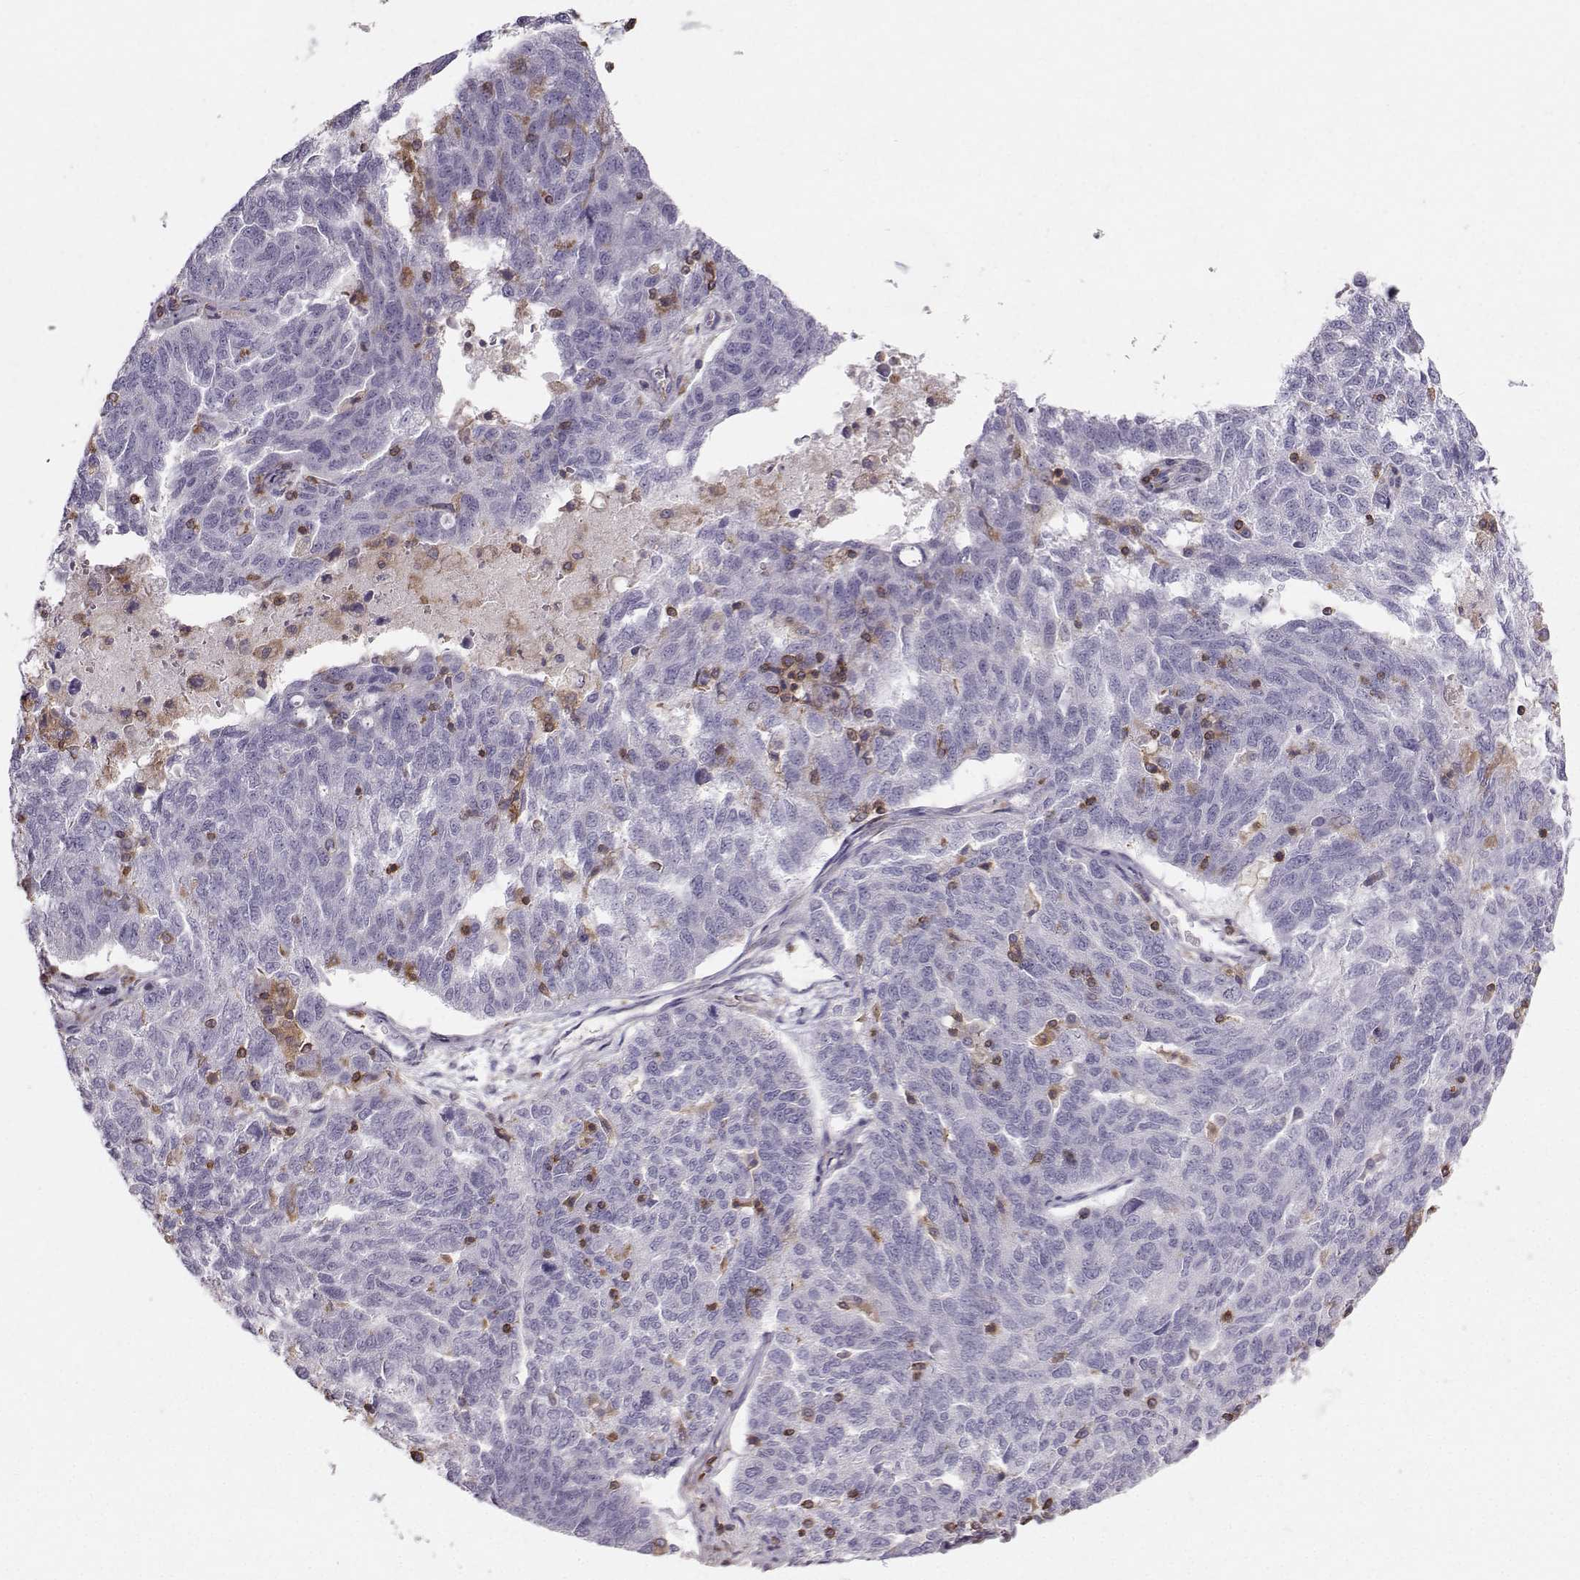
{"staining": {"intensity": "negative", "quantity": "none", "location": "none"}, "tissue": "ovarian cancer", "cell_type": "Tumor cells", "image_type": "cancer", "snomed": [{"axis": "morphology", "description": "Cystadenocarcinoma, serous, NOS"}, {"axis": "topography", "description": "Ovary"}], "caption": "Serous cystadenocarcinoma (ovarian) was stained to show a protein in brown. There is no significant staining in tumor cells. (Brightfield microscopy of DAB (3,3'-diaminobenzidine) immunohistochemistry (IHC) at high magnification).", "gene": "ZBTB32", "patient": {"sex": "female", "age": 71}}